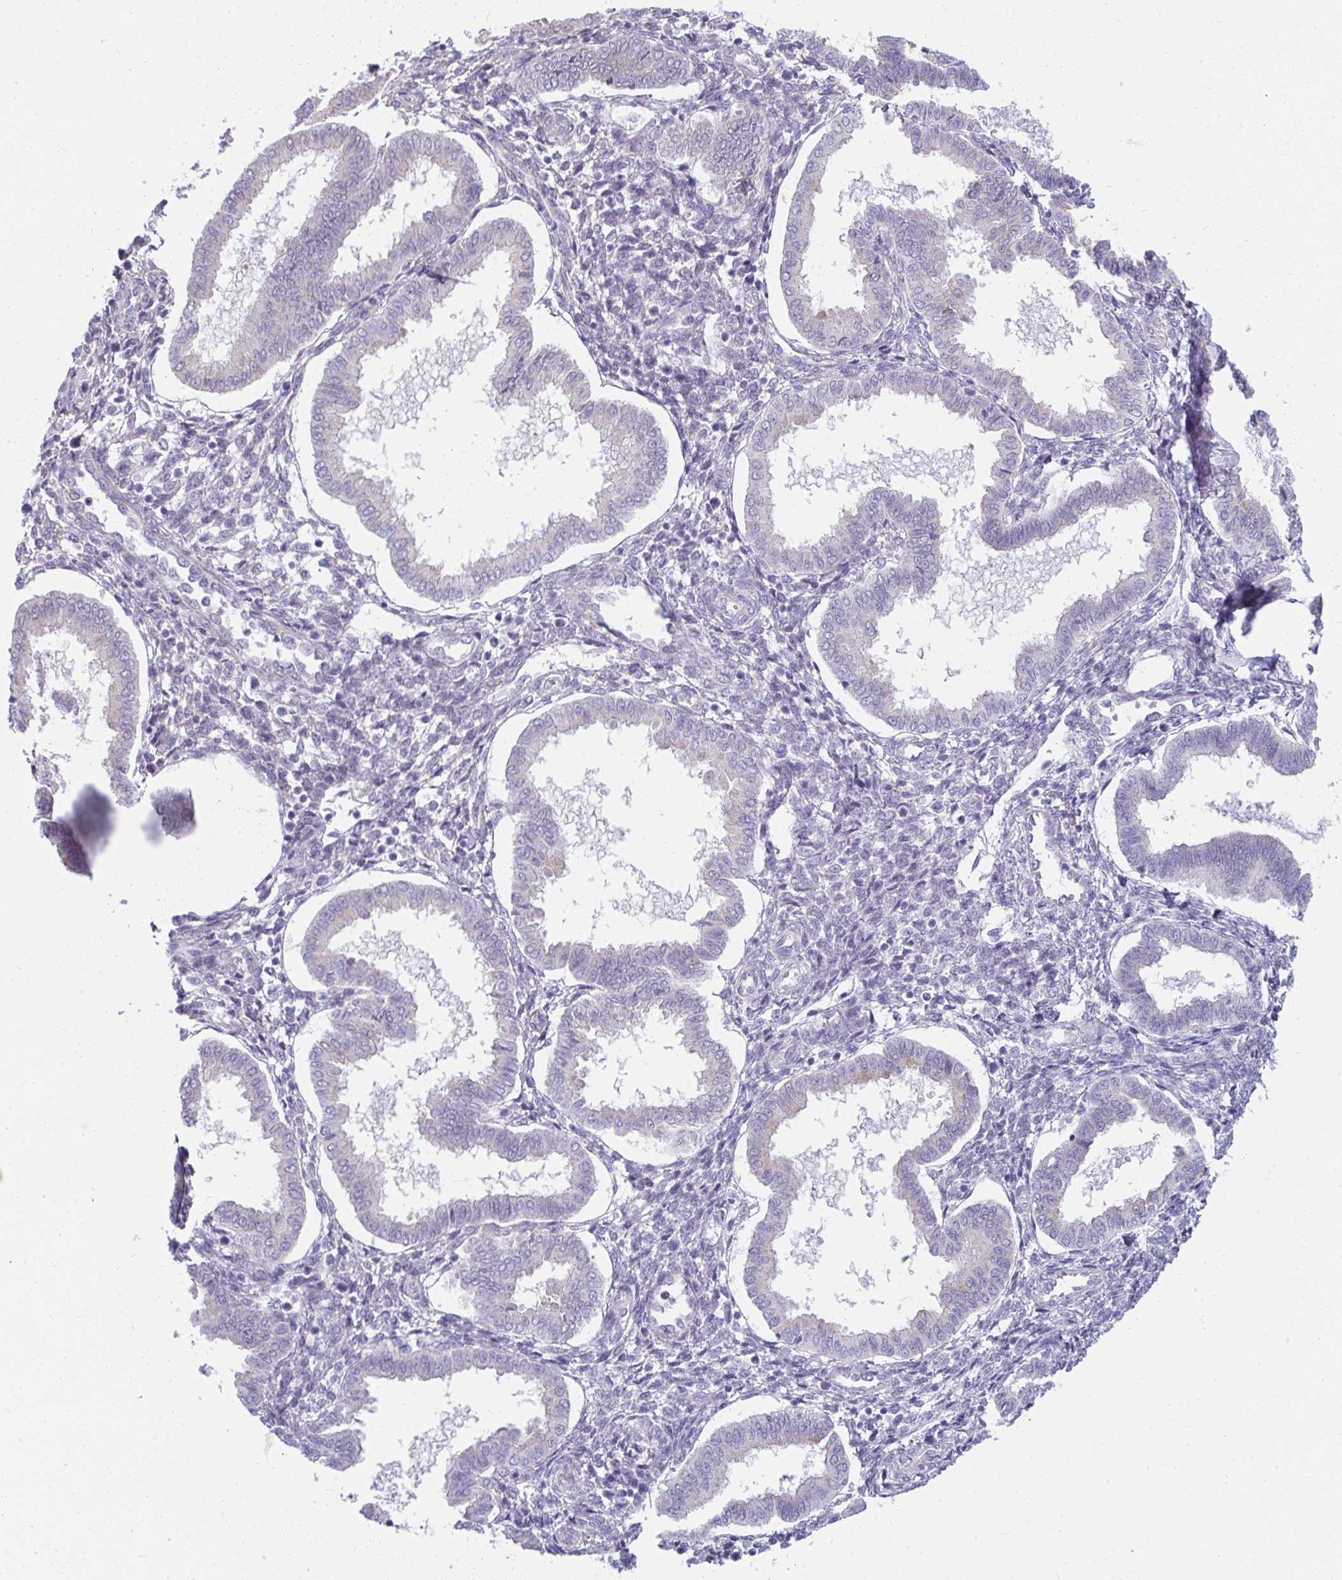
{"staining": {"intensity": "negative", "quantity": "none", "location": "none"}, "tissue": "endometrium", "cell_type": "Cells in endometrial stroma", "image_type": "normal", "snomed": [{"axis": "morphology", "description": "Normal tissue, NOS"}, {"axis": "topography", "description": "Endometrium"}], "caption": "This is a histopathology image of immunohistochemistry (IHC) staining of normal endometrium, which shows no positivity in cells in endometrial stroma.", "gene": "SHROOM1", "patient": {"sex": "female", "age": 24}}